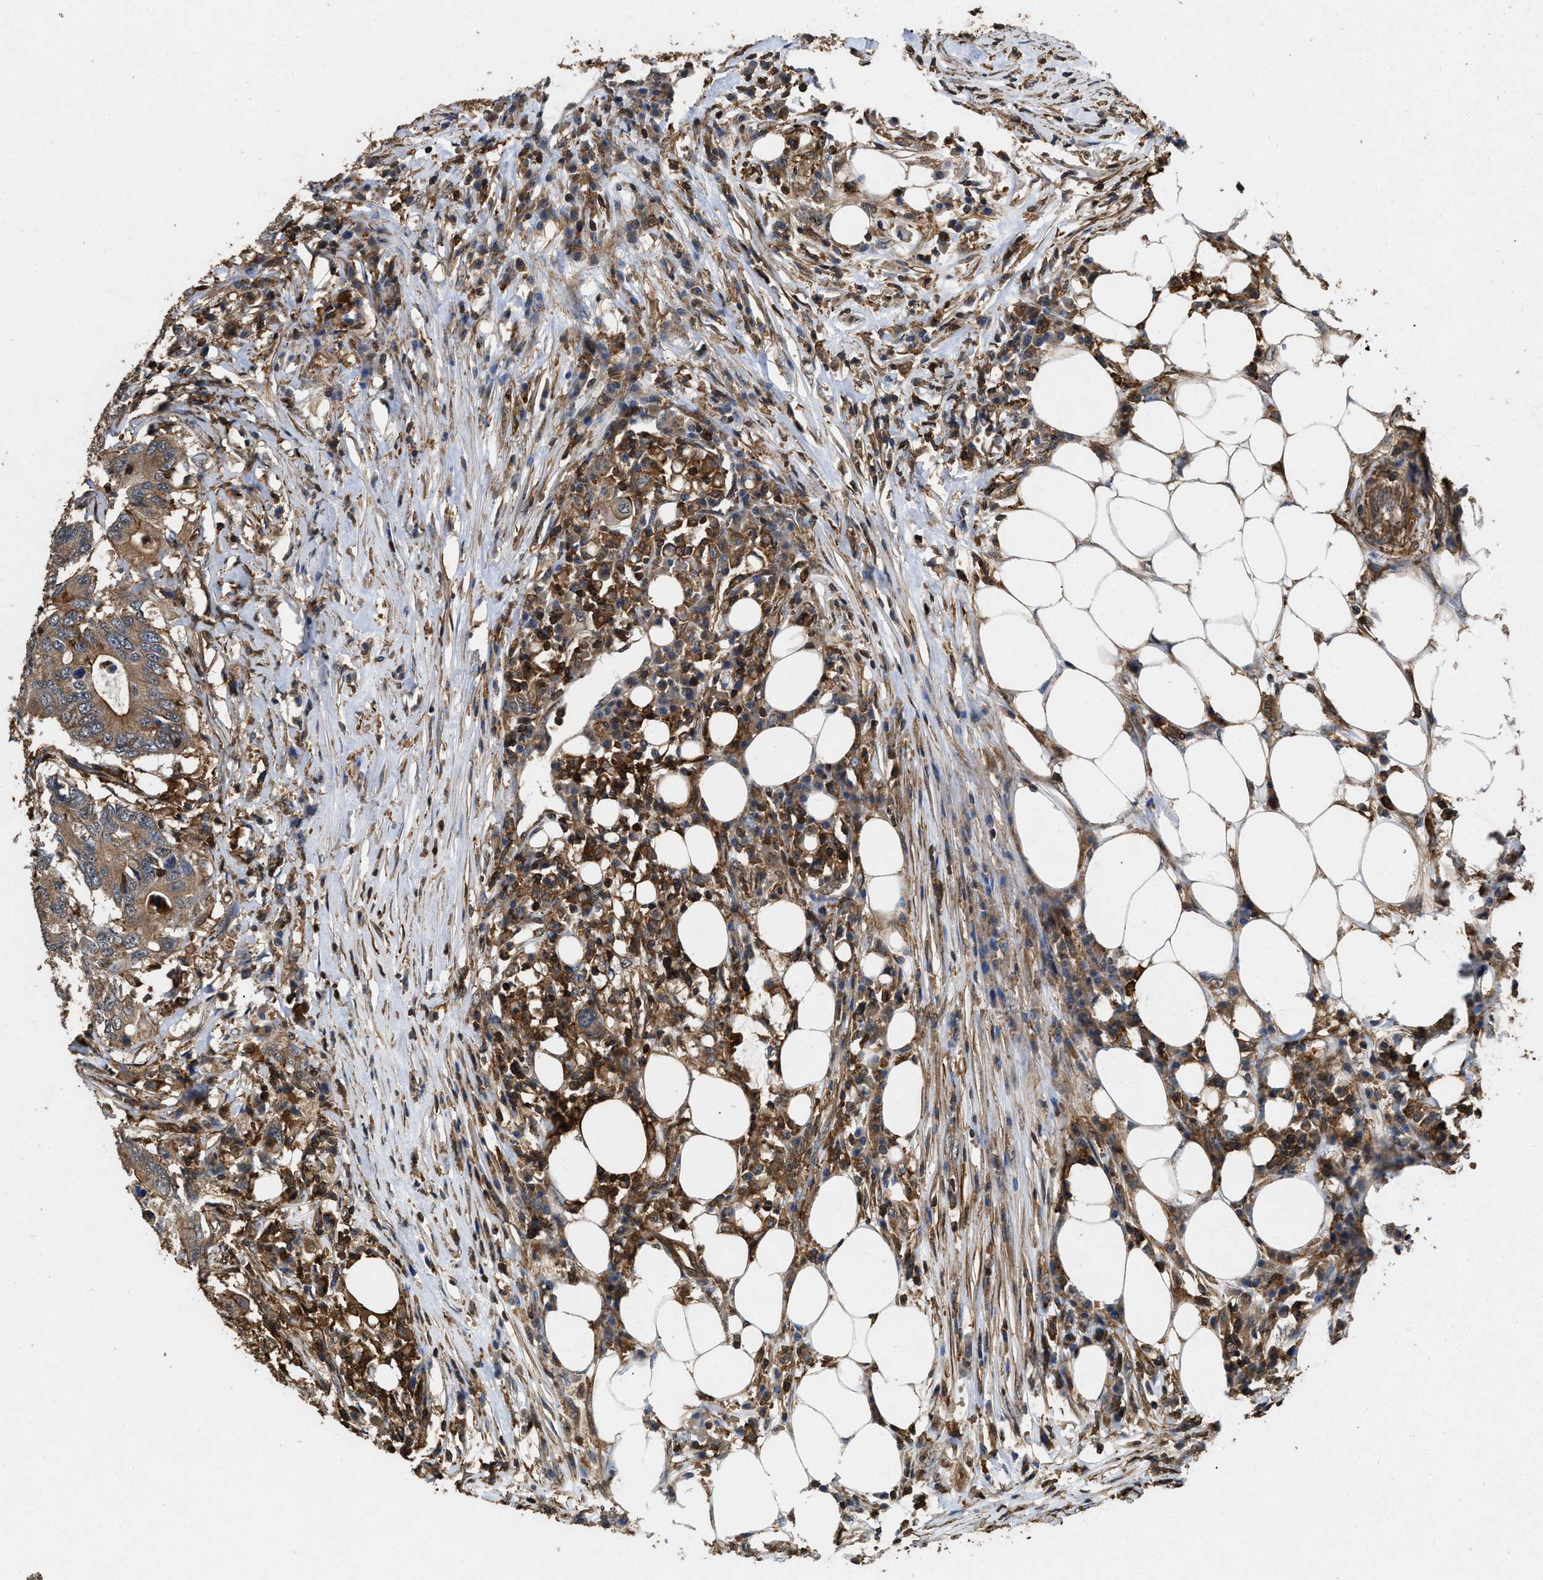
{"staining": {"intensity": "moderate", "quantity": ">75%", "location": "cytoplasmic/membranous"}, "tissue": "colorectal cancer", "cell_type": "Tumor cells", "image_type": "cancer", "snomed": [{"axis": "morphology", "description": "Adenocarcinoma, NOS"}, {"axis": "topography", "description": "Colon"}], "caption": "Colorectal cancer stained with a brown dye reveals moderate cytoplasmic/membranous positive expression in about >75% of tumor cells.", "gene": "LINGO2", "patient": {"sex": "male", "age": 71}}